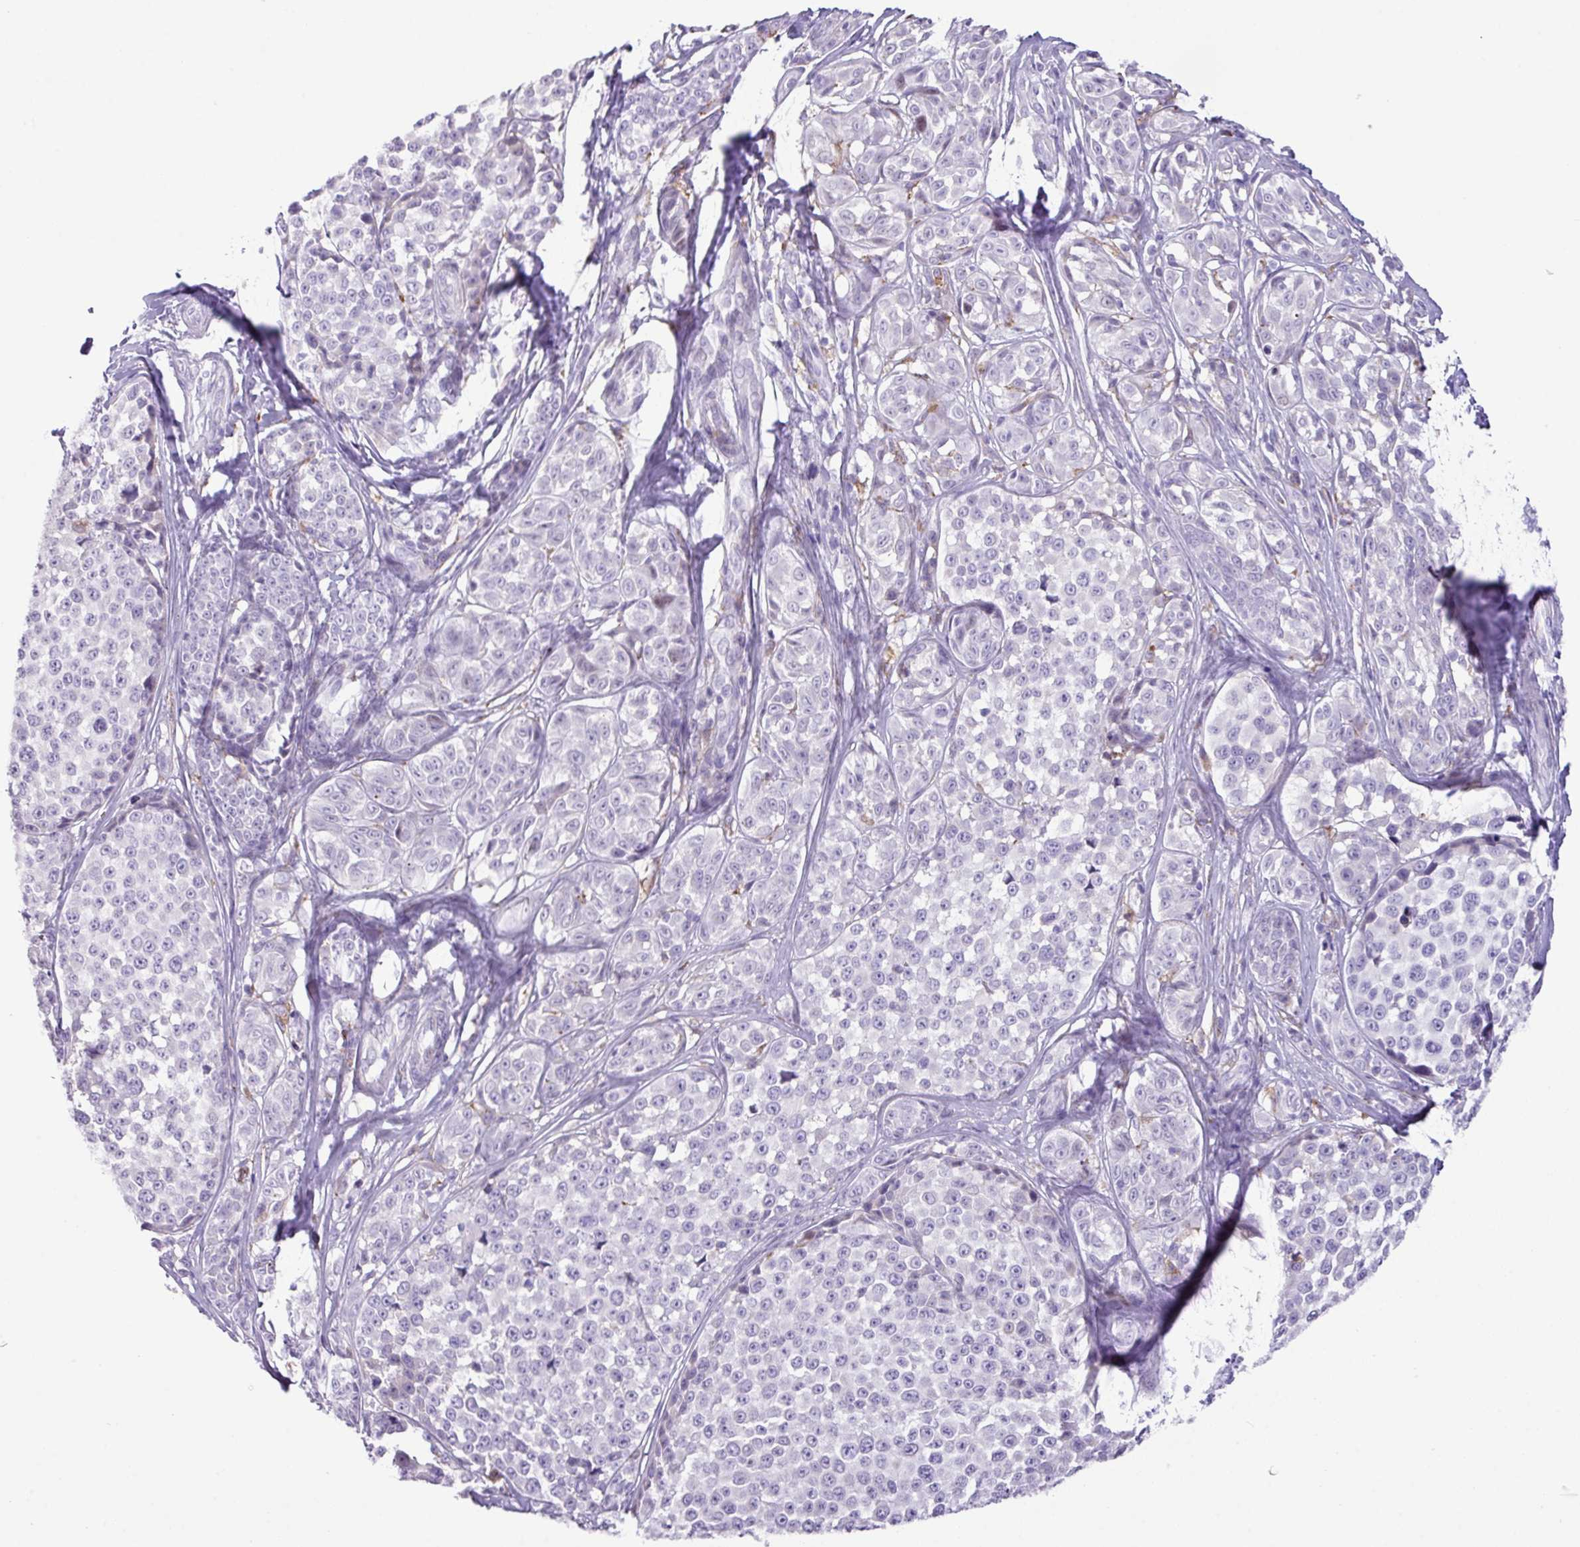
{"staining": {"intensity": "negative", "quantity": "none", "location": "none"}, "tissue": "melanoma", "cell_type": "Tumor cells", "image_type": "cancer", "snomed": [{"axis": "morphology", "description": "Malignant melanoma, NOS"}, {"axis": "topography", "description": "Skin"}], "caption": "Tumor cells show no significant protein expression in melanoma.", "gene": "RGS21", "patient": {"sex": "female", "age": 35}}